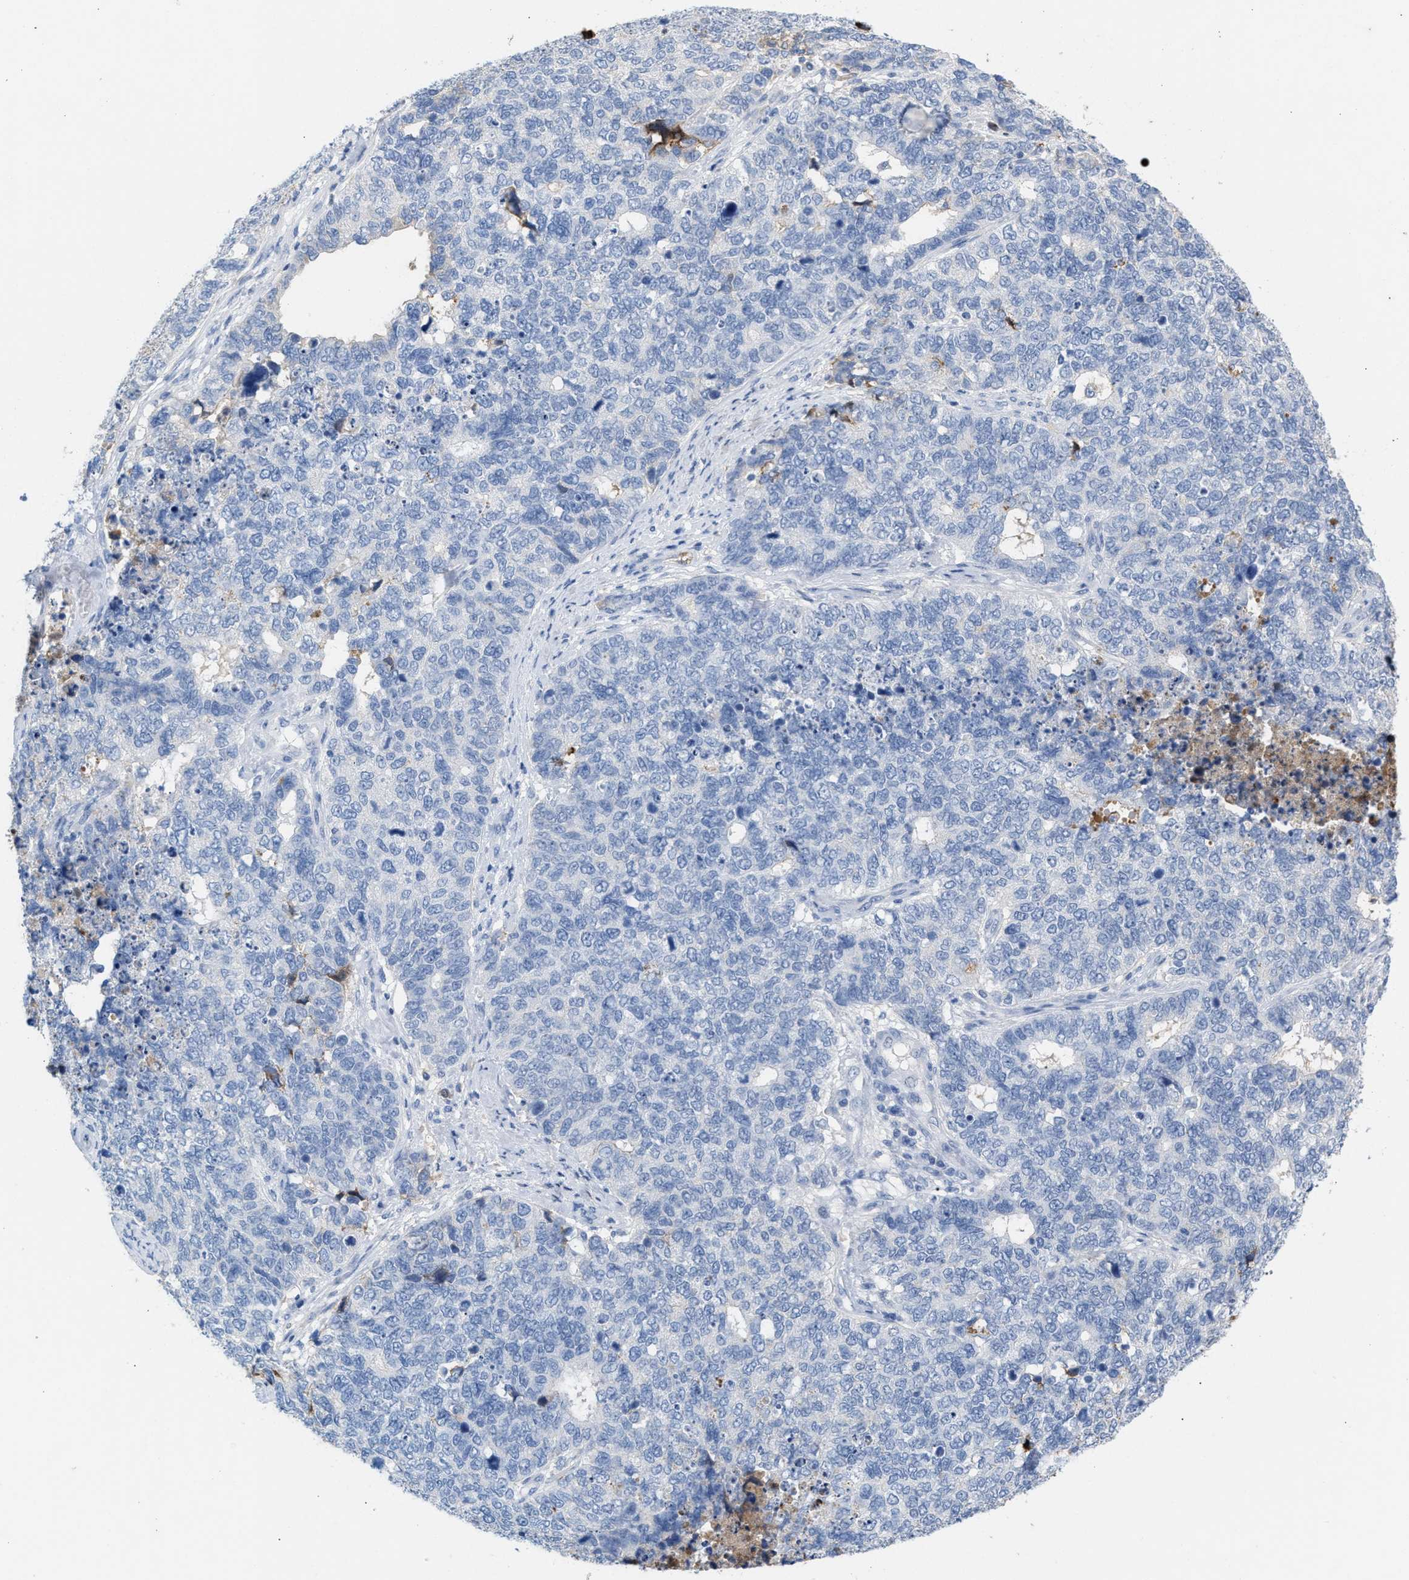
{"staining": {"intensity": "negative", "quantity": "none", "location": "none"}, "tissue": "cervical cancer", "cell_type": "Tumor cells", "image_type": "cancer", "snomed": [{"axis": "morphology", "description": "Squamous cell carcinoma, NOS"}, {"axis": "topography", "description": "Cervix"}], "caption": "High power microscopy micrograph of an immunohistochemistry histopathology image of squamous cell carcinoma (cervical), revealing no significant staining in tumor cells.", "gene": "APOH", "patient": {"sex": "female", "age": 63}}